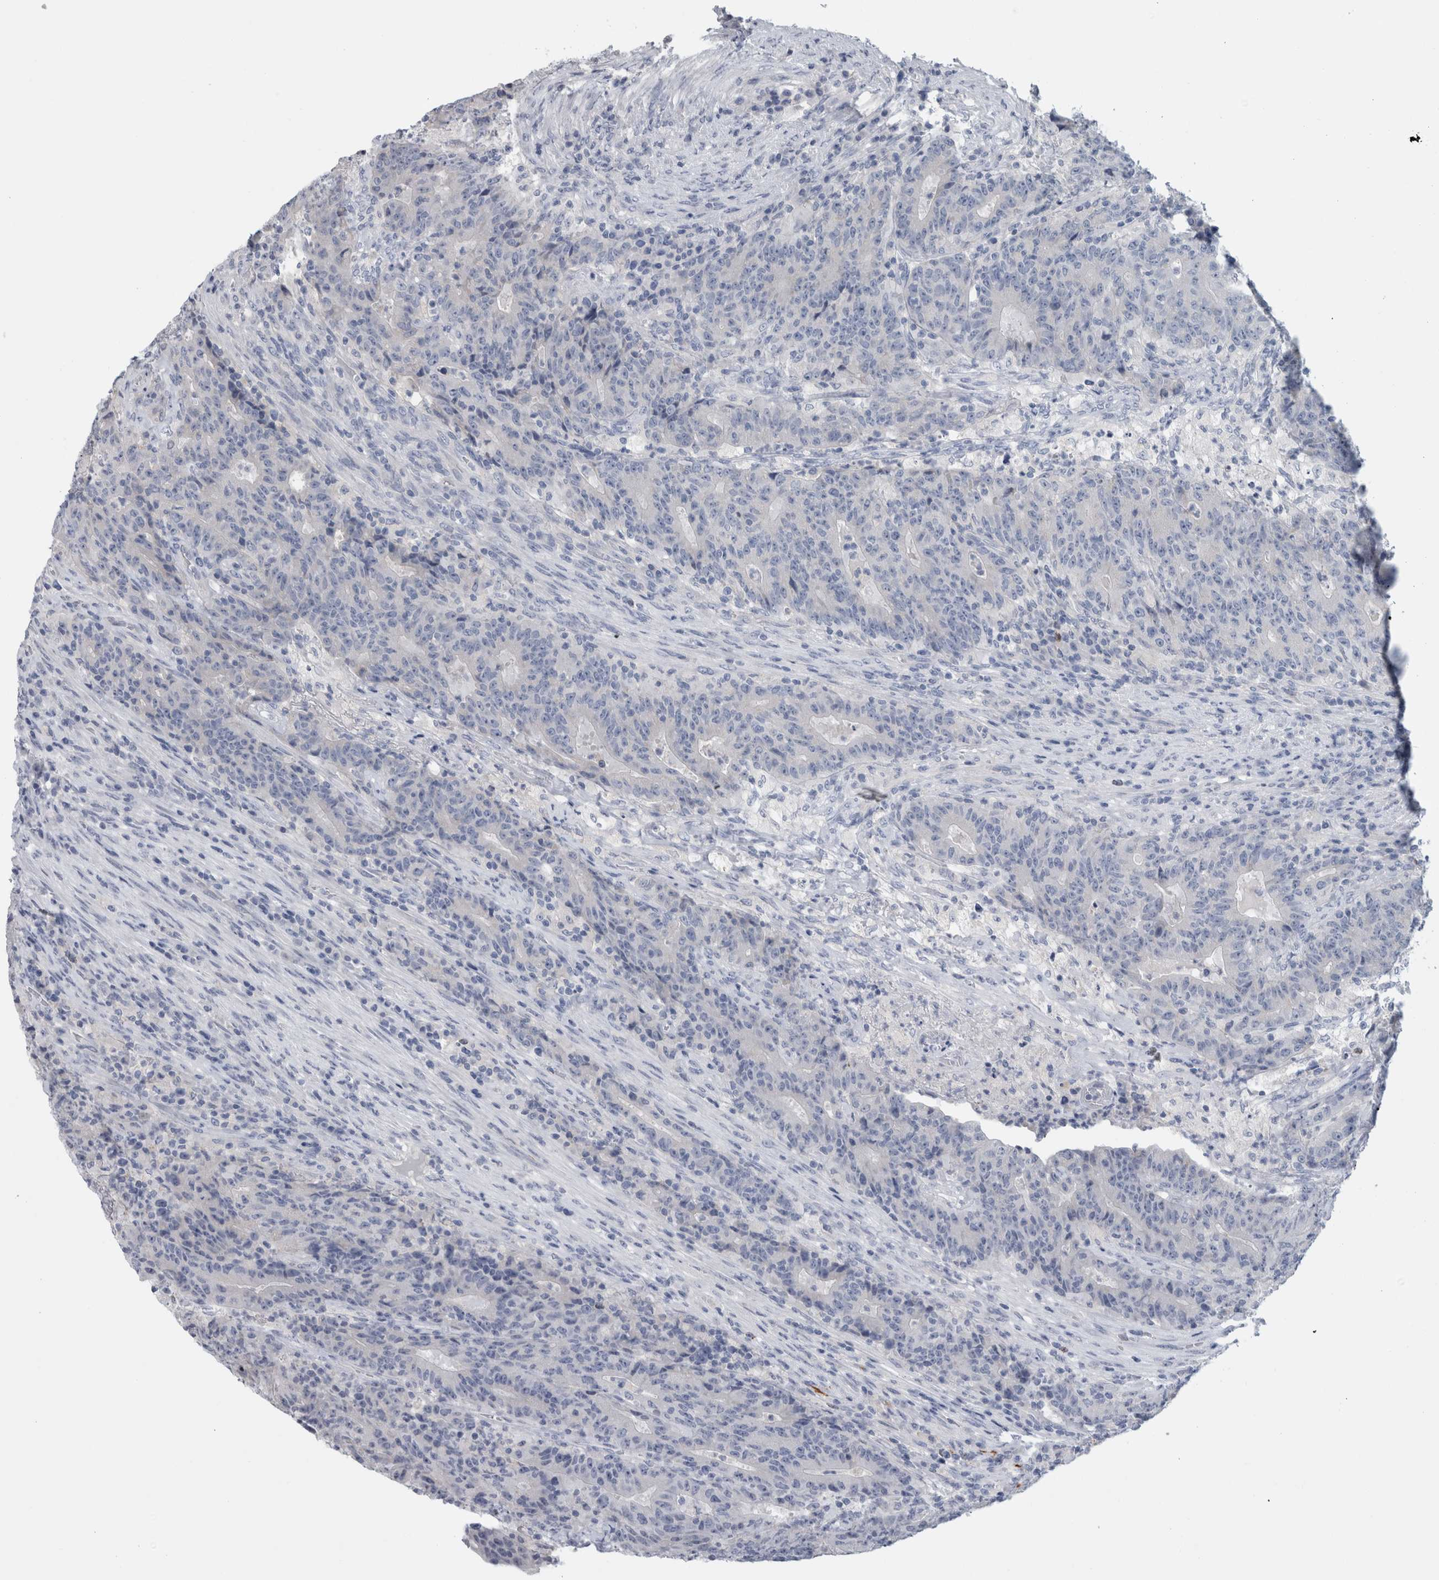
{"staining": {"intensity": "negative", "quantity": "none", "location": "none"}, "tissue": "colorectal cancer", "cell_type": "Tumor cells", "image_type": "cancer", "snomed": [{"axis": "morphology", "description": "Normal tissue, NOS"}, {"axis": "morphology", "description": "Adenocarcinoma, NOS"}, {"axis": "topography", "description": "Colon"}], "caption": "Tumor cells show no significant protein positivity in colorectal adenocarcinoma. (Stains: DAB immunohistochemistry with hematoxylin counter stain, Microscopy: brightfield microscopy at high magnification).", "gene": "TARBP1", "patient": {"sex": "female", "age": 75}}